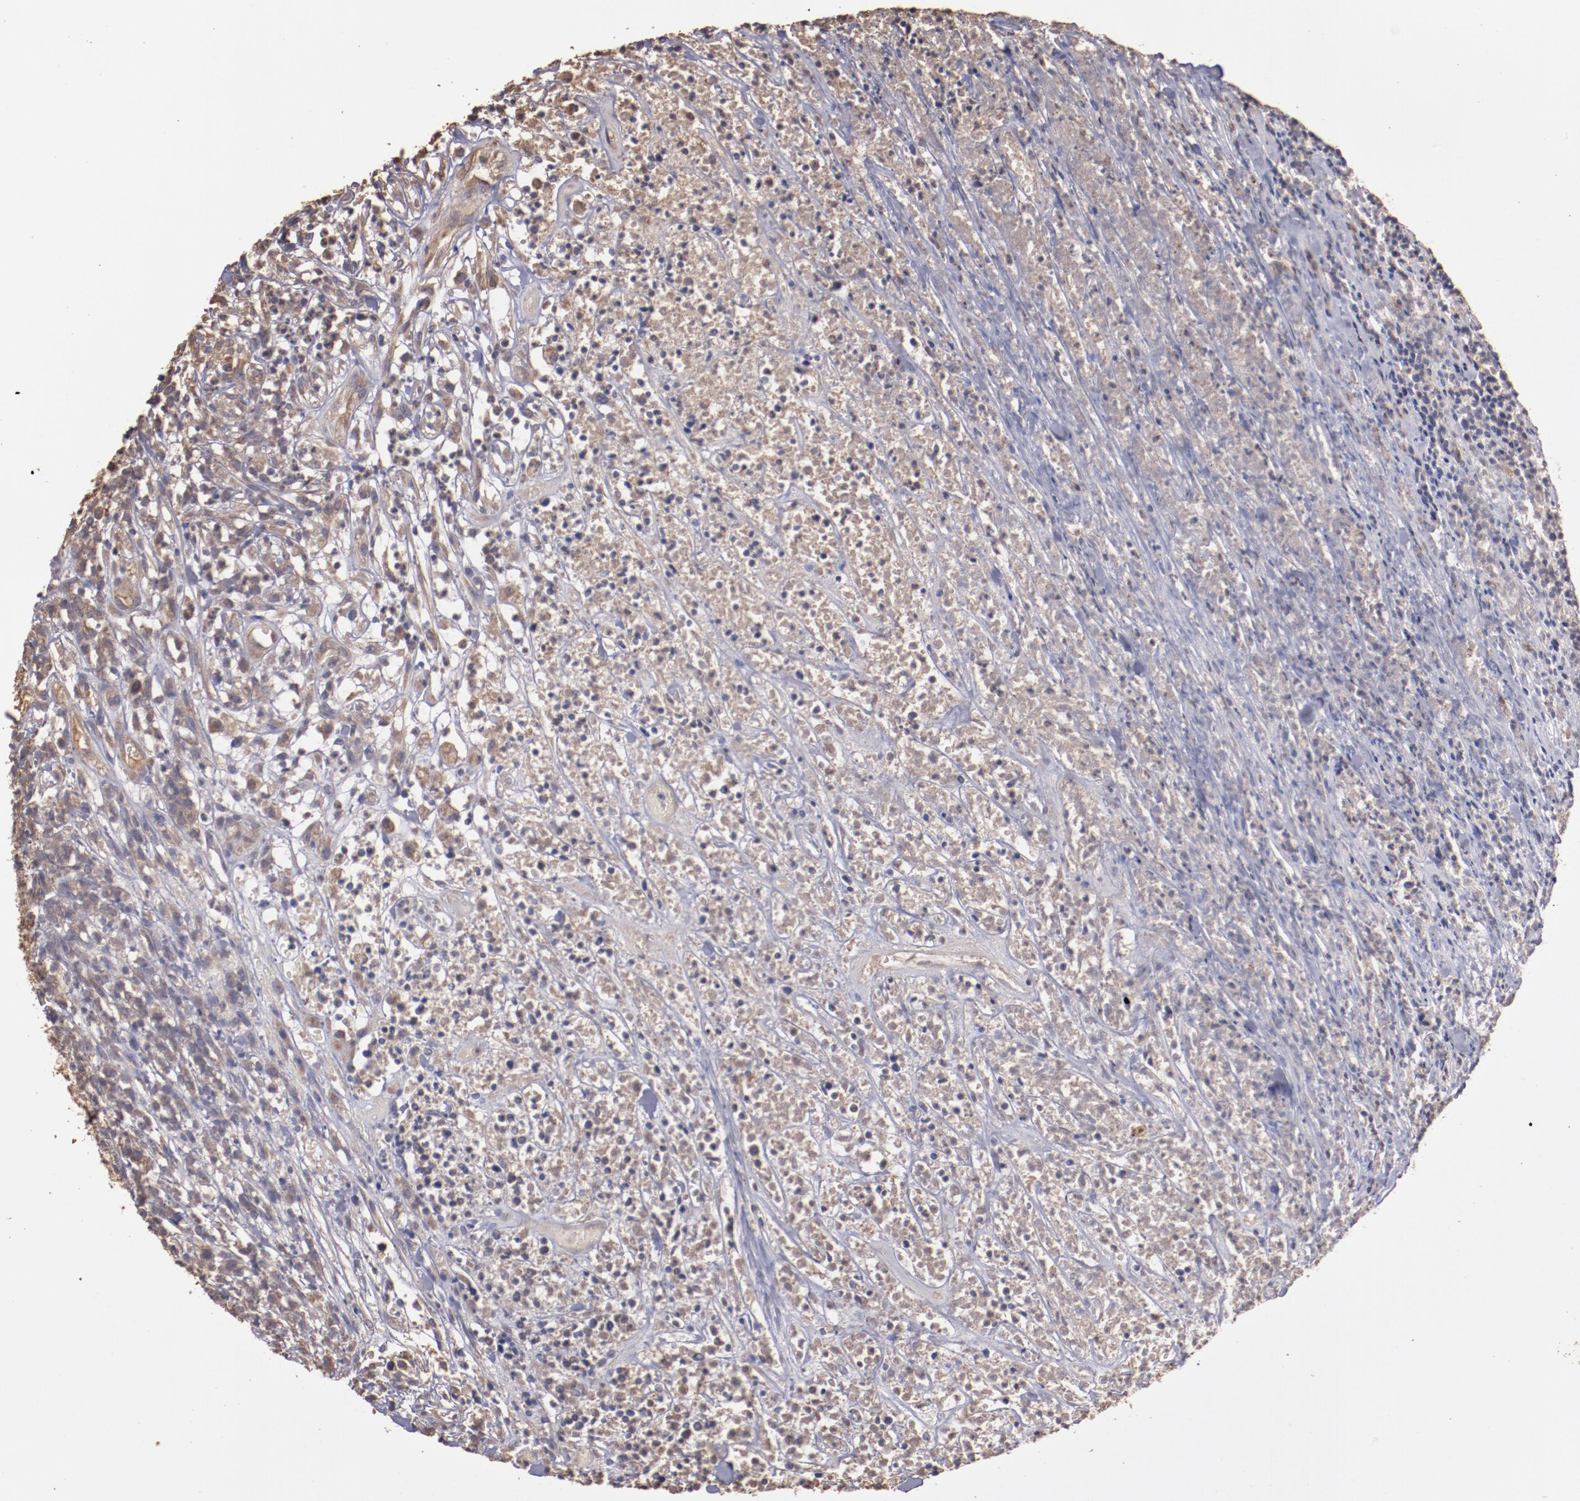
{"staining": {"intensity": "weak", "quantity": "25%-75%", "location": "cytoplasmic/membranous"}, "tissue": "lymphoma", "cell_type": "Tumor cells", "image_type": "cancer", "snomed": [{"axis": "morphology", "description": "Malignant lymphoma, non-Hodgkin's type, High grade"}, {"axis": "topography", "description": "Lymph node"}], "caption": "An image of high-grade malignant lymphoma, non-Hodgkin's type stained for a protein shows weak cytoplasmic/membranous brown staining in tumor cells.", "gene": "SRRD", "patient": {"sex": "female", "age": 73}}